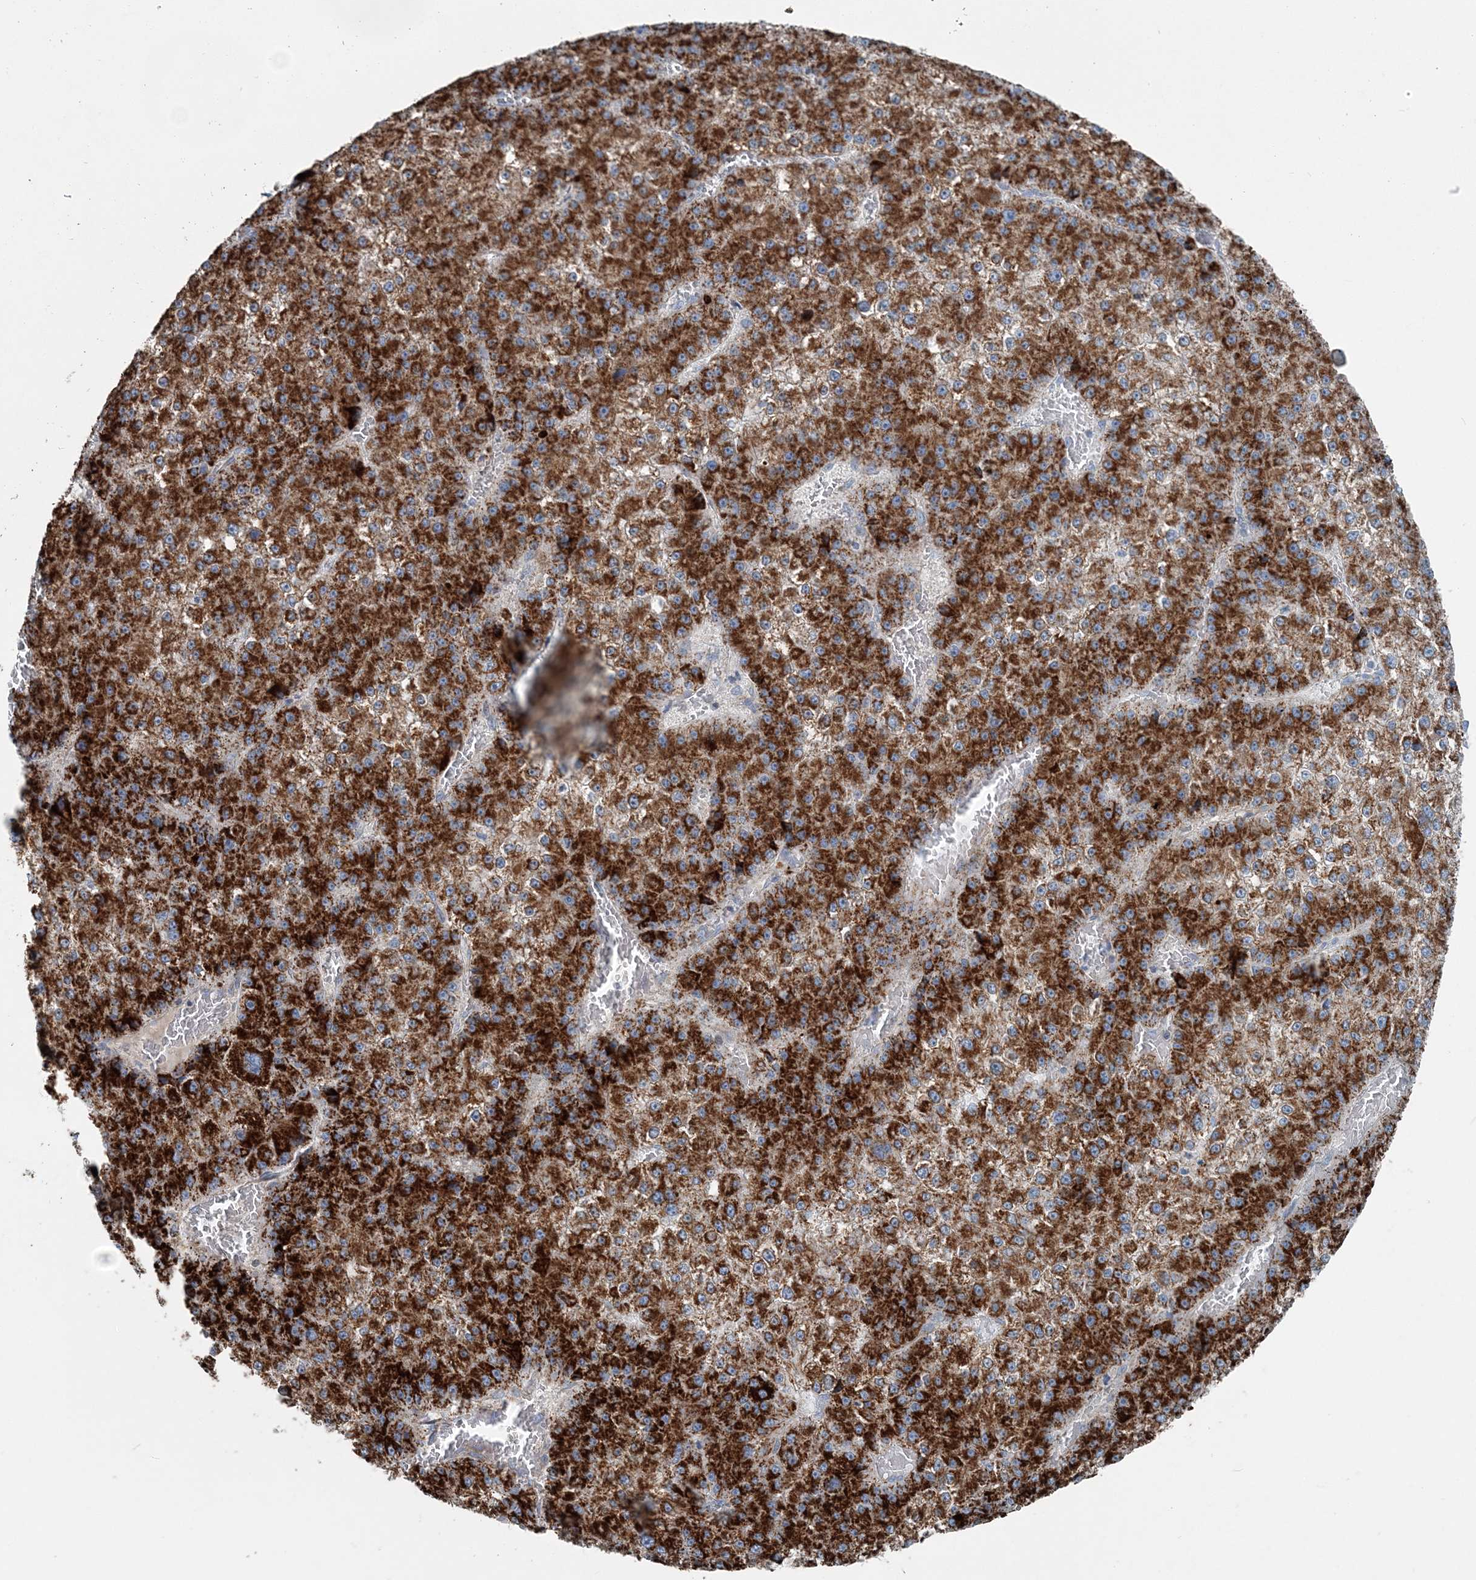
{"staining": {"intensity": "strong", "quantity": ">75%", "location": "cytoplasmic/membranous"}, "tissue": "liver cancer", "cell_type": "Tumor cells", "image_type": "cancer", "snomed": [{"axis": "morphology", "description": "Carcinoma, Hepatocellular, NOS"}, {"axis": "topography", "description": "Liver"}], "caption": "A brown stain labels strong cytoplasmic/membranous positivity of a protein in human liver cancer (hepatocellular carcinoma) tumor cells.", "gene": "INTU", "patient": {"sex": "female", "age": 73}}